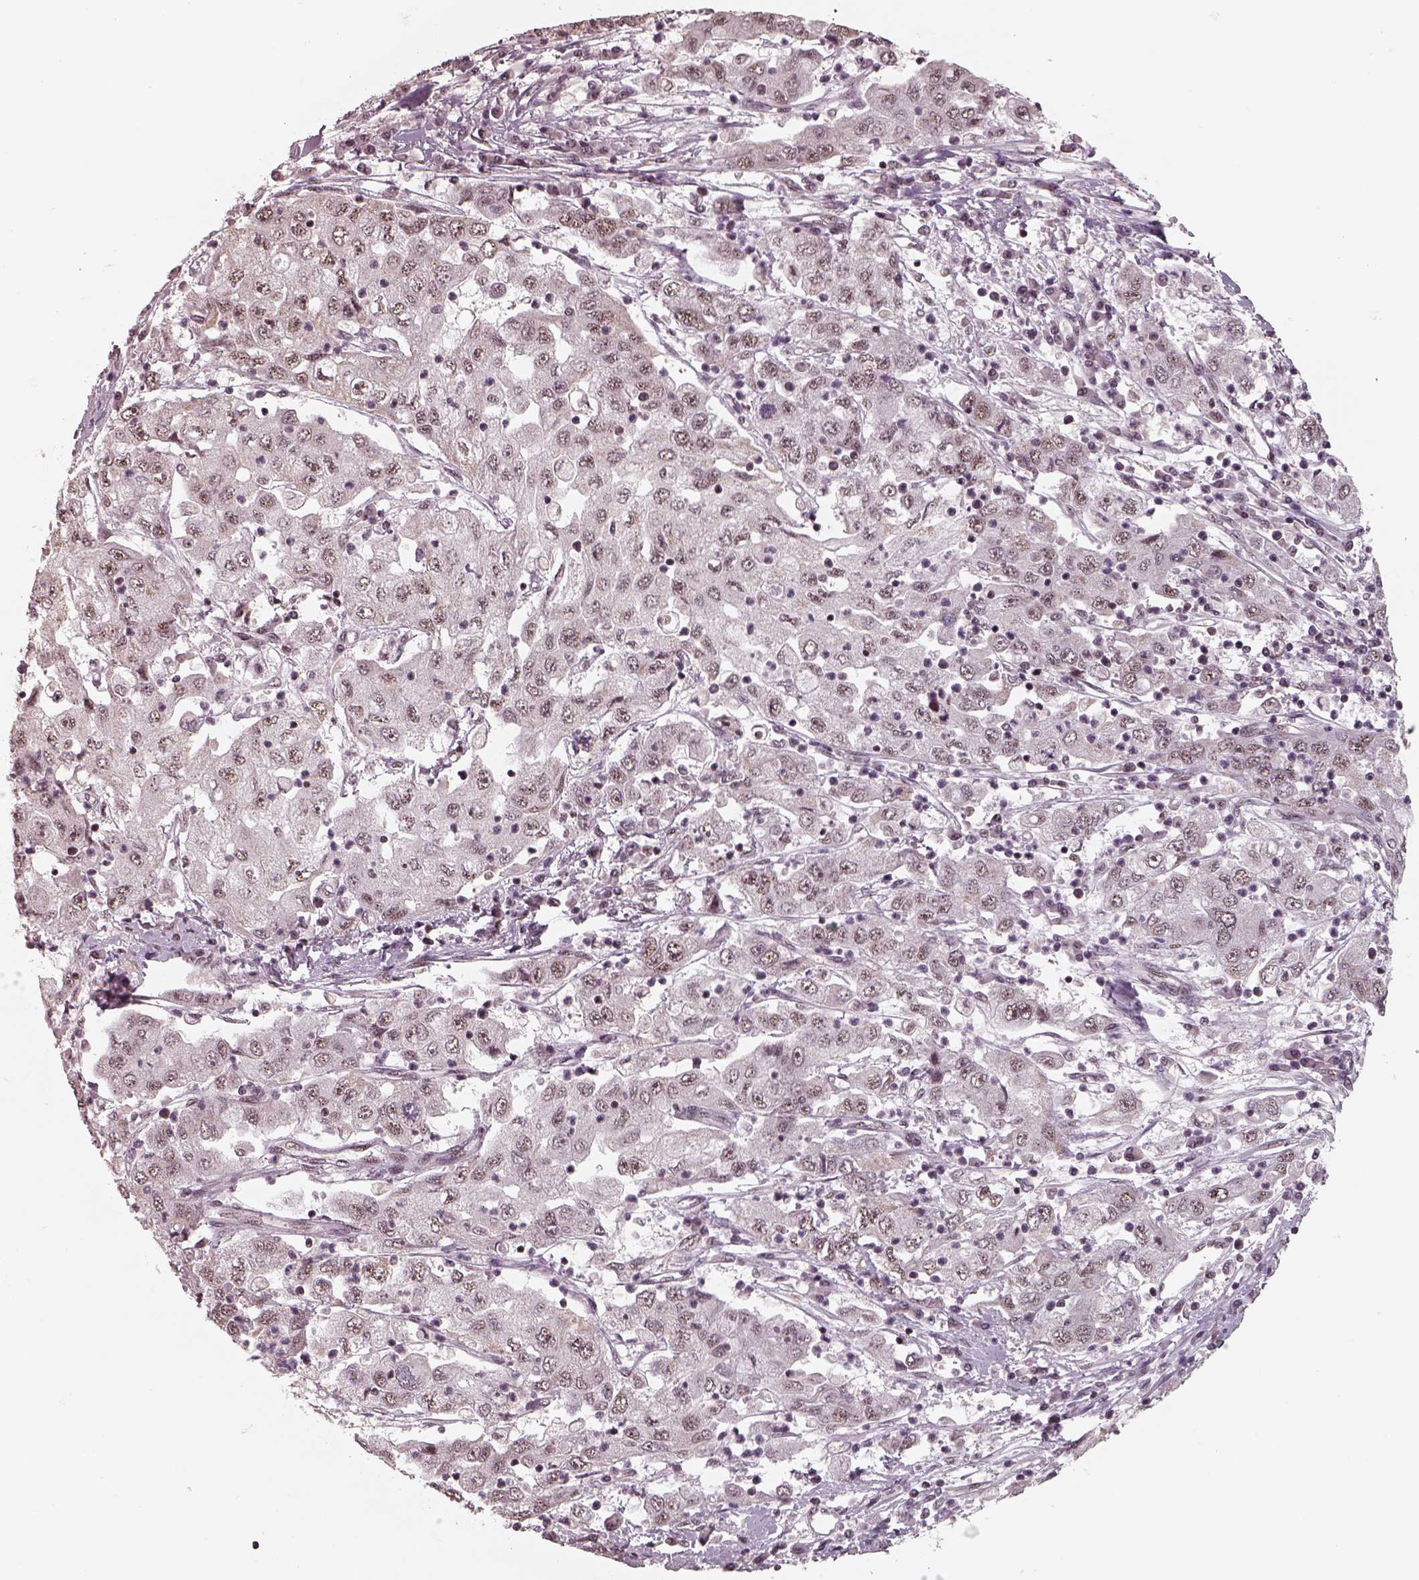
{"staining": {"intensity": "weak", "quantity": "25%-75%", "location": "nuclear"}, "tissue": "cervical cancer", "cell_type": "Tumor cells", "image_type": "cancer", "snomed": [{"axis": "morphology", "description": "Squamous cell carcinoma, NOS"}, {"axis": "topography", "description": "Cervix"}], "caption": "A micrograph of squamous cell carcinoma (cervical) stained for a protein shows weak nuclear brown staining in tumor cells.", "gene": "ATXN7L3", "patient": {"sex": "female", "age": 36}}